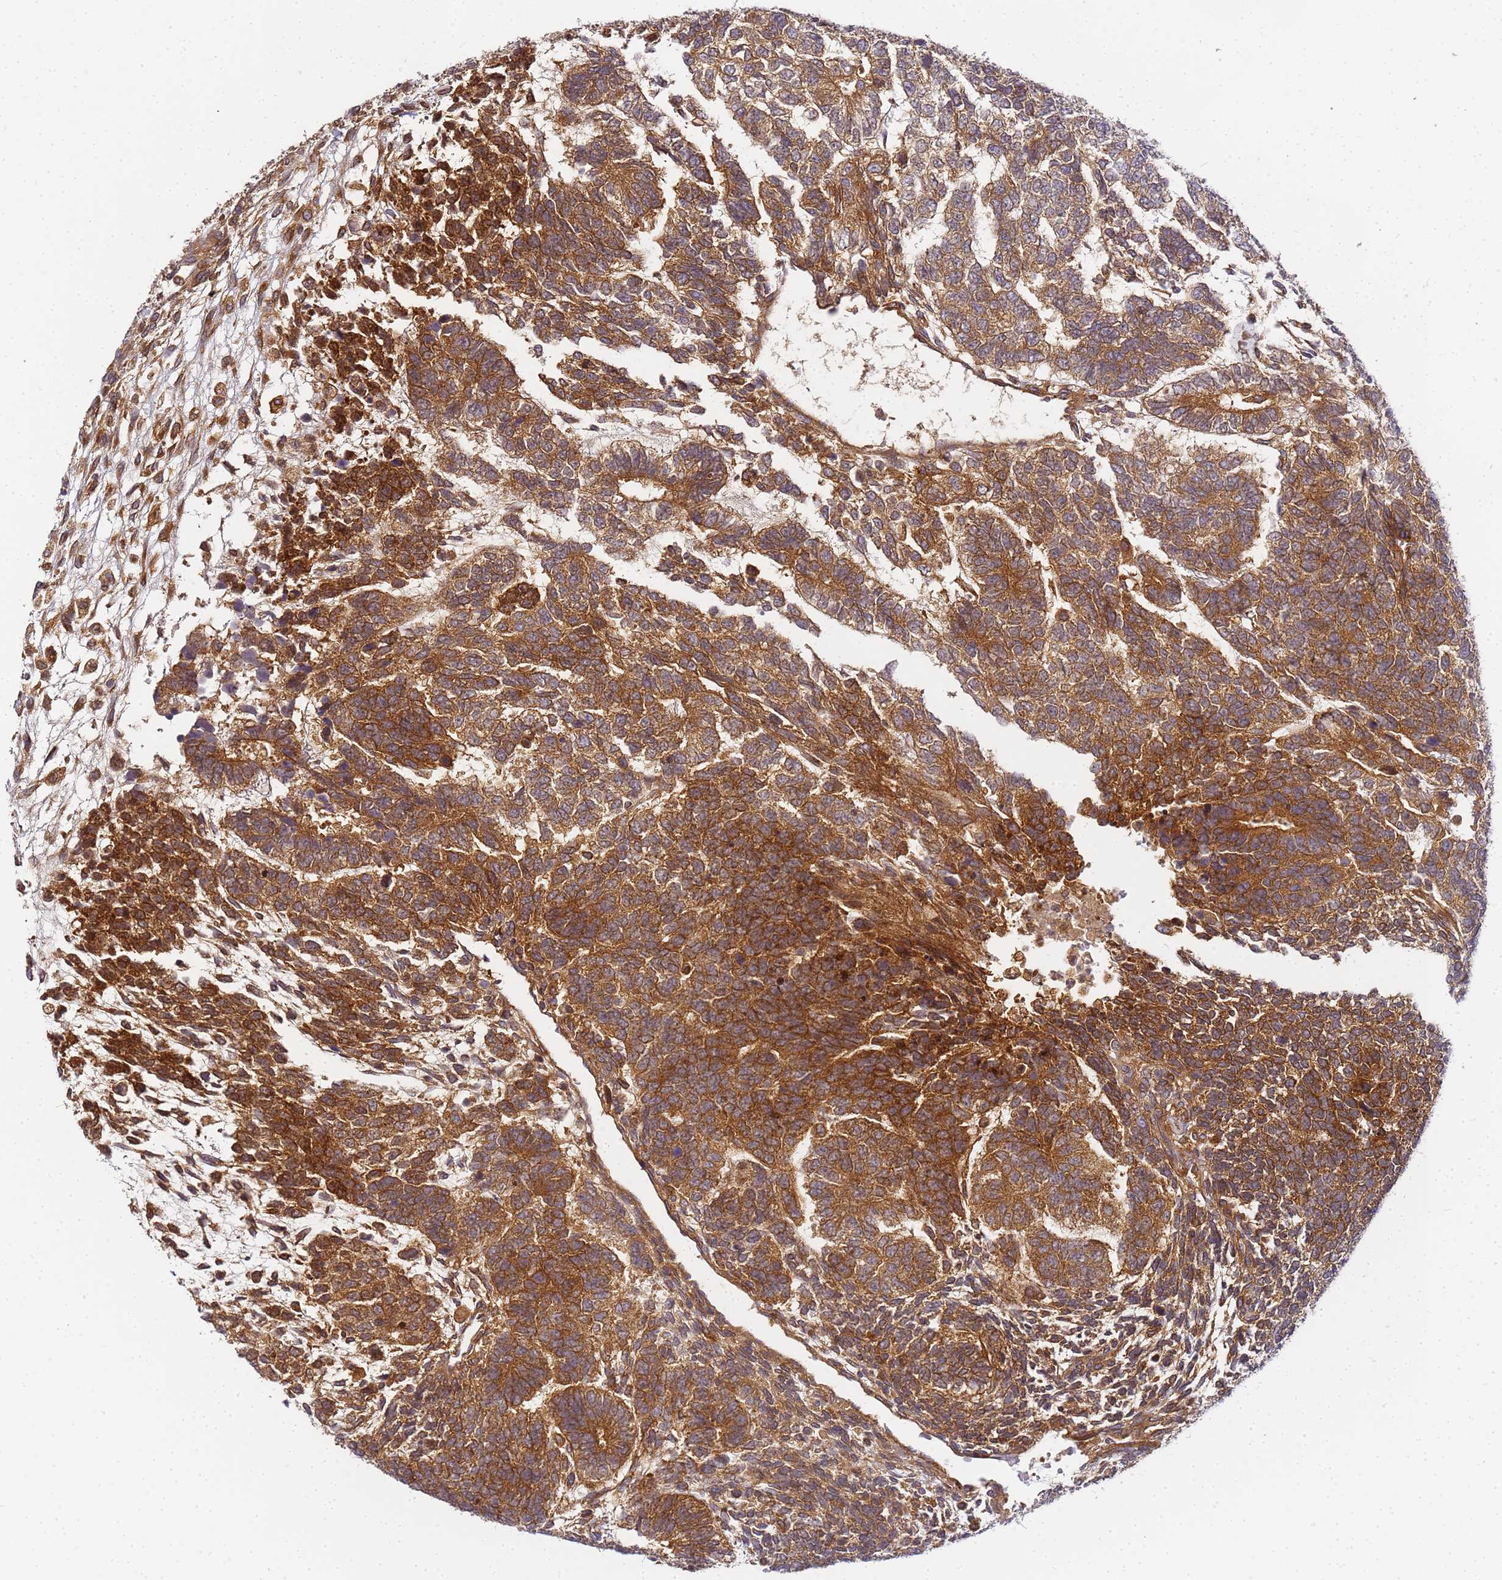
{"staining": {"intensity": "strong", "quantity": ">75%", "location": "cytoplasmic/membranous"}, "tissue": "testis cancer", "cell_type": "Tumor cells", "image_type": "cancer", "snomed": [{"axis": "morphology", "description": "Carcinoma, Embryonal, NOS"}, {"axis": "topography", "description": "Testis"}], "caption": "Strong cytoplasmic/membranous protein staining is seen in approximately >75% of tumor cells in embryonal carcinoma (testis). The staining is performed using DAB (3,3'-diaminobenzidine) brown chromogen to label protein expression. The nuclei are counter-stained blue using hematoxylin.", "gene": "CHM", "patient": {"sex": "male", "age": 23}}